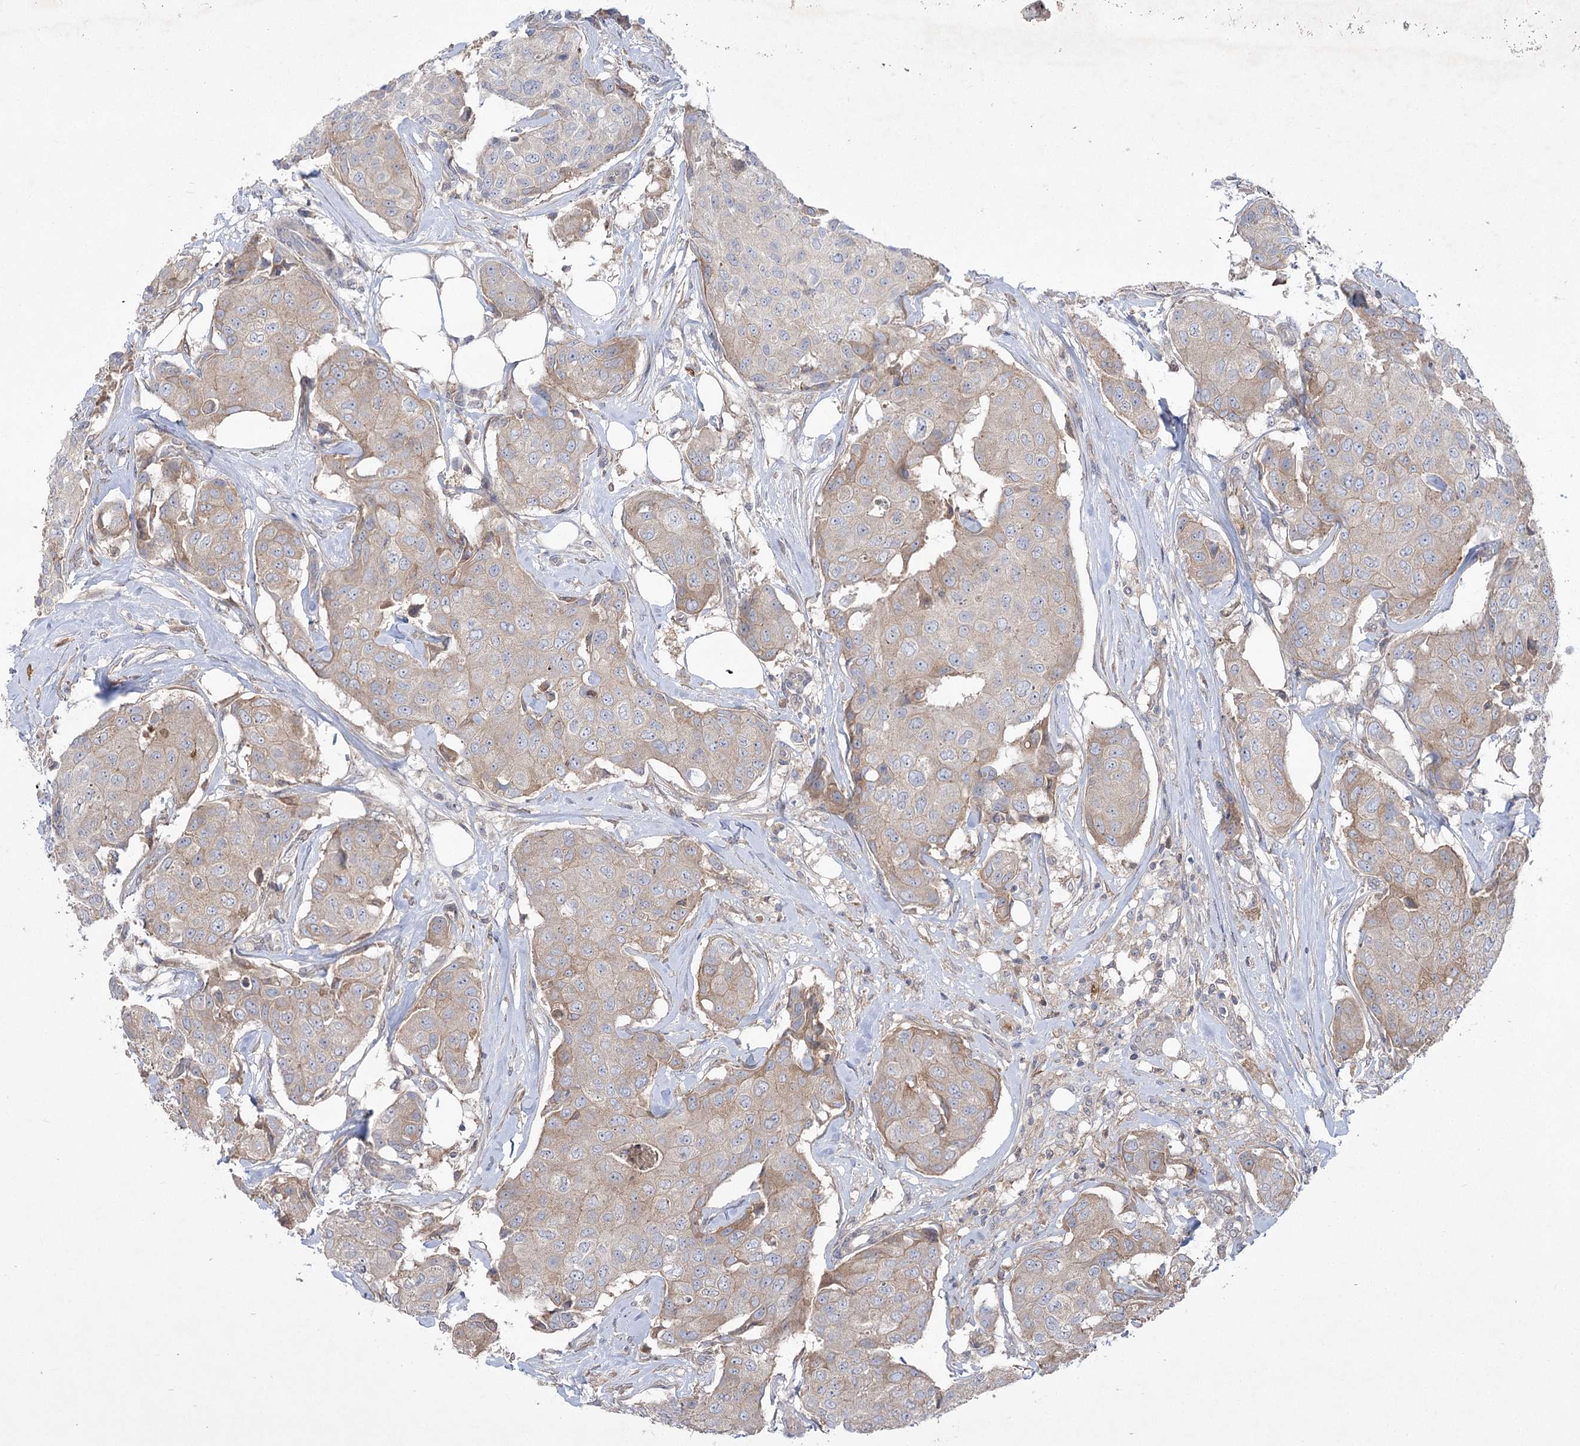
{"staining": {"intensity": "weak", "quantity": "<25%", "location": "cytoplasmic/membranous"}, "tissue": "breast cancer", "cell_type": "Tumor cells", "image_type": "cancer", "snomed": [{"axis": "morphology", "description": "Duct carcinoma"}, {"axis": "topography", "description": "Breast"}], "caption": "This is a photomicrograph of immunohistochemistry (IHC) staining of breast cancer (intraductal carcinoma), which shows no staining in tumor cells. (DAB immunohistochemistry (IHC), high magnification).", "gene": "PLEKHA5", "patient": {"sex": "female", "age": 80}}